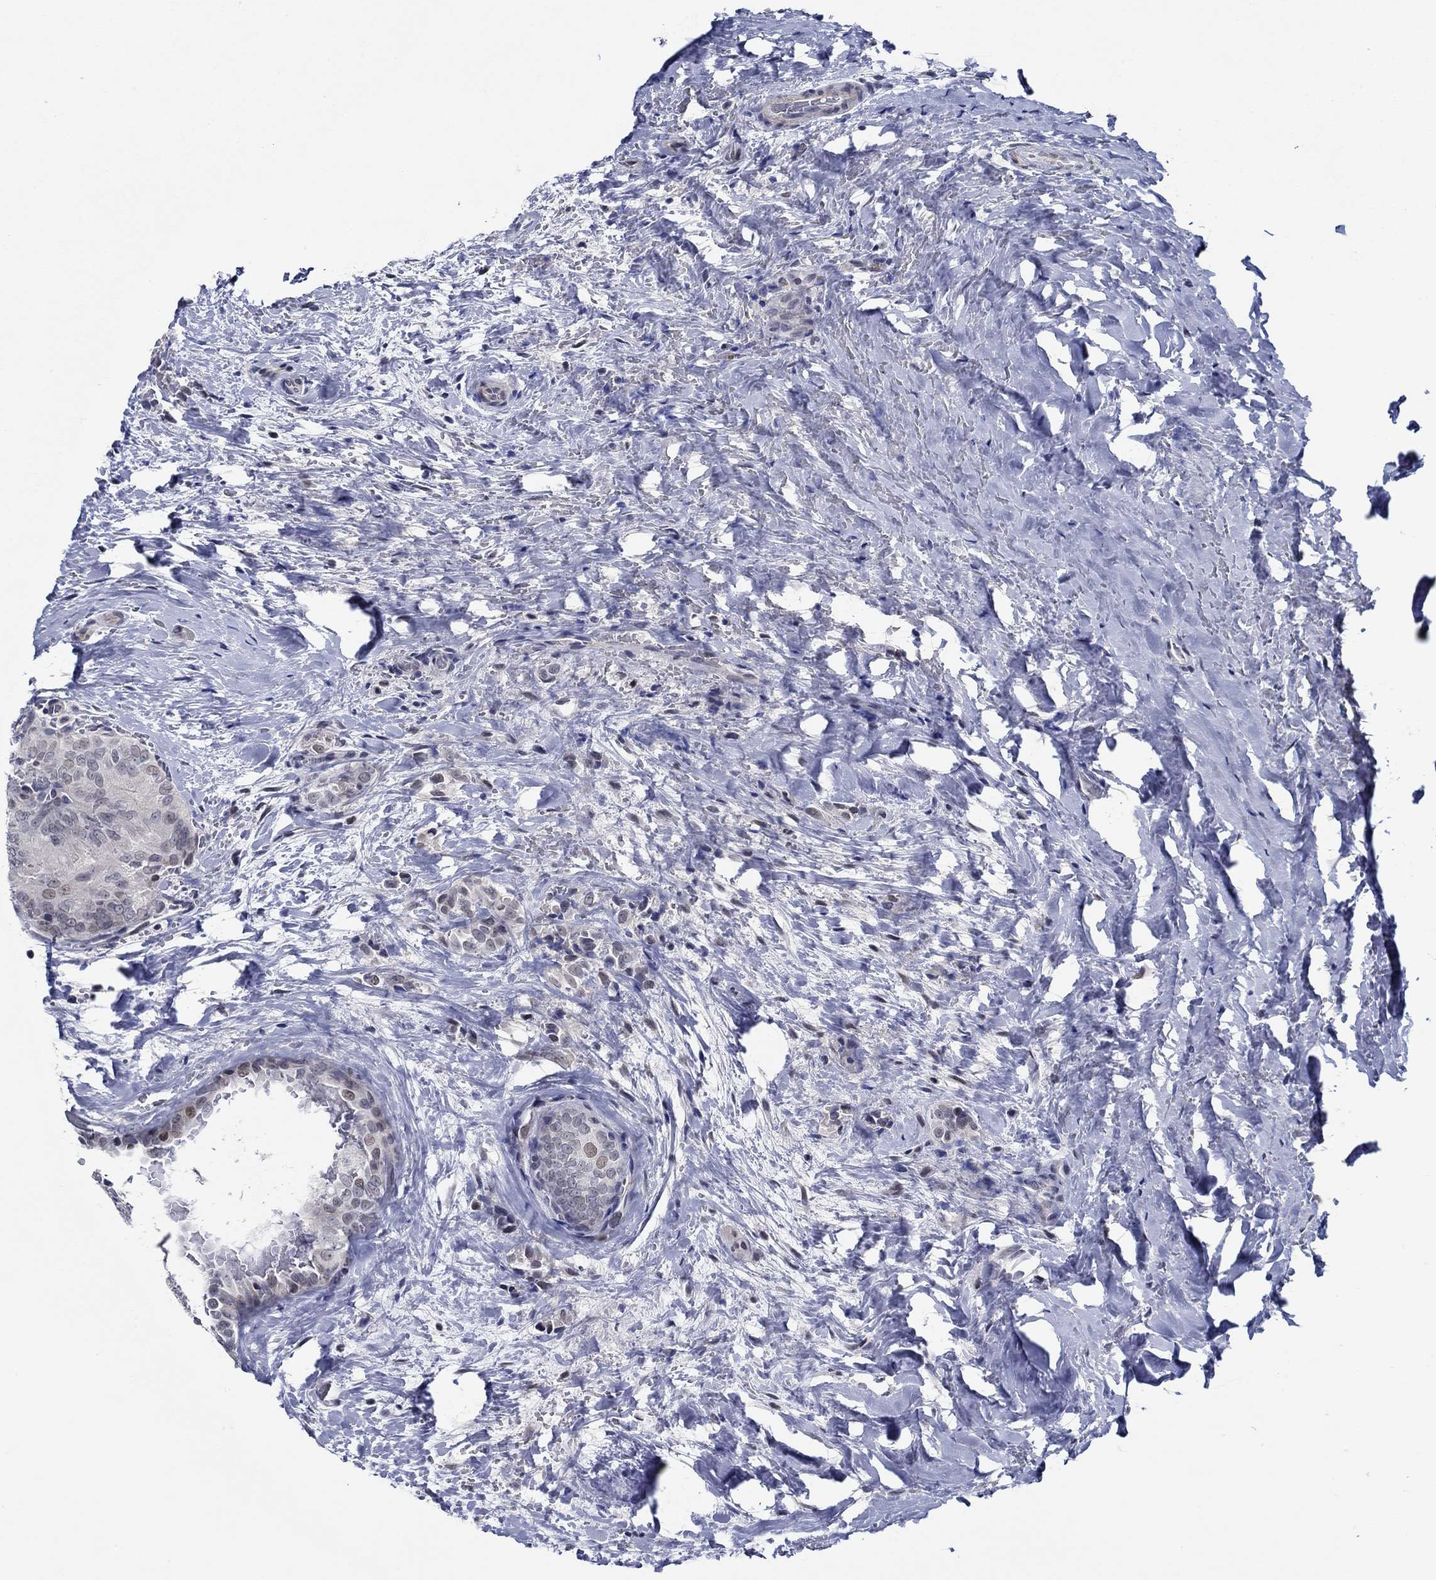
{"staining": {"intensity": "weak", "quantity": "<25%", "location": "nuclear"}, "tissue": "thyroid cancer", "cell_type": "Tumor cells", "image_type": "cancer", "snomed": [{"axis": "morphology", "description": "Papillary adenocarcinoma, NOS"}, {"axis": "topography", "description": "Thyroid gland"}], "caption": "Immunohistochemistry image of neoplastic tissue: papillary adenocarcinoma (thyroid) stained with DAB (3,3'-diaminobenzidine) exhibits no significant protein expression in tumor cells.", "gene": "SLC34A1", "patient": {"sex": "male", "age": 61}}